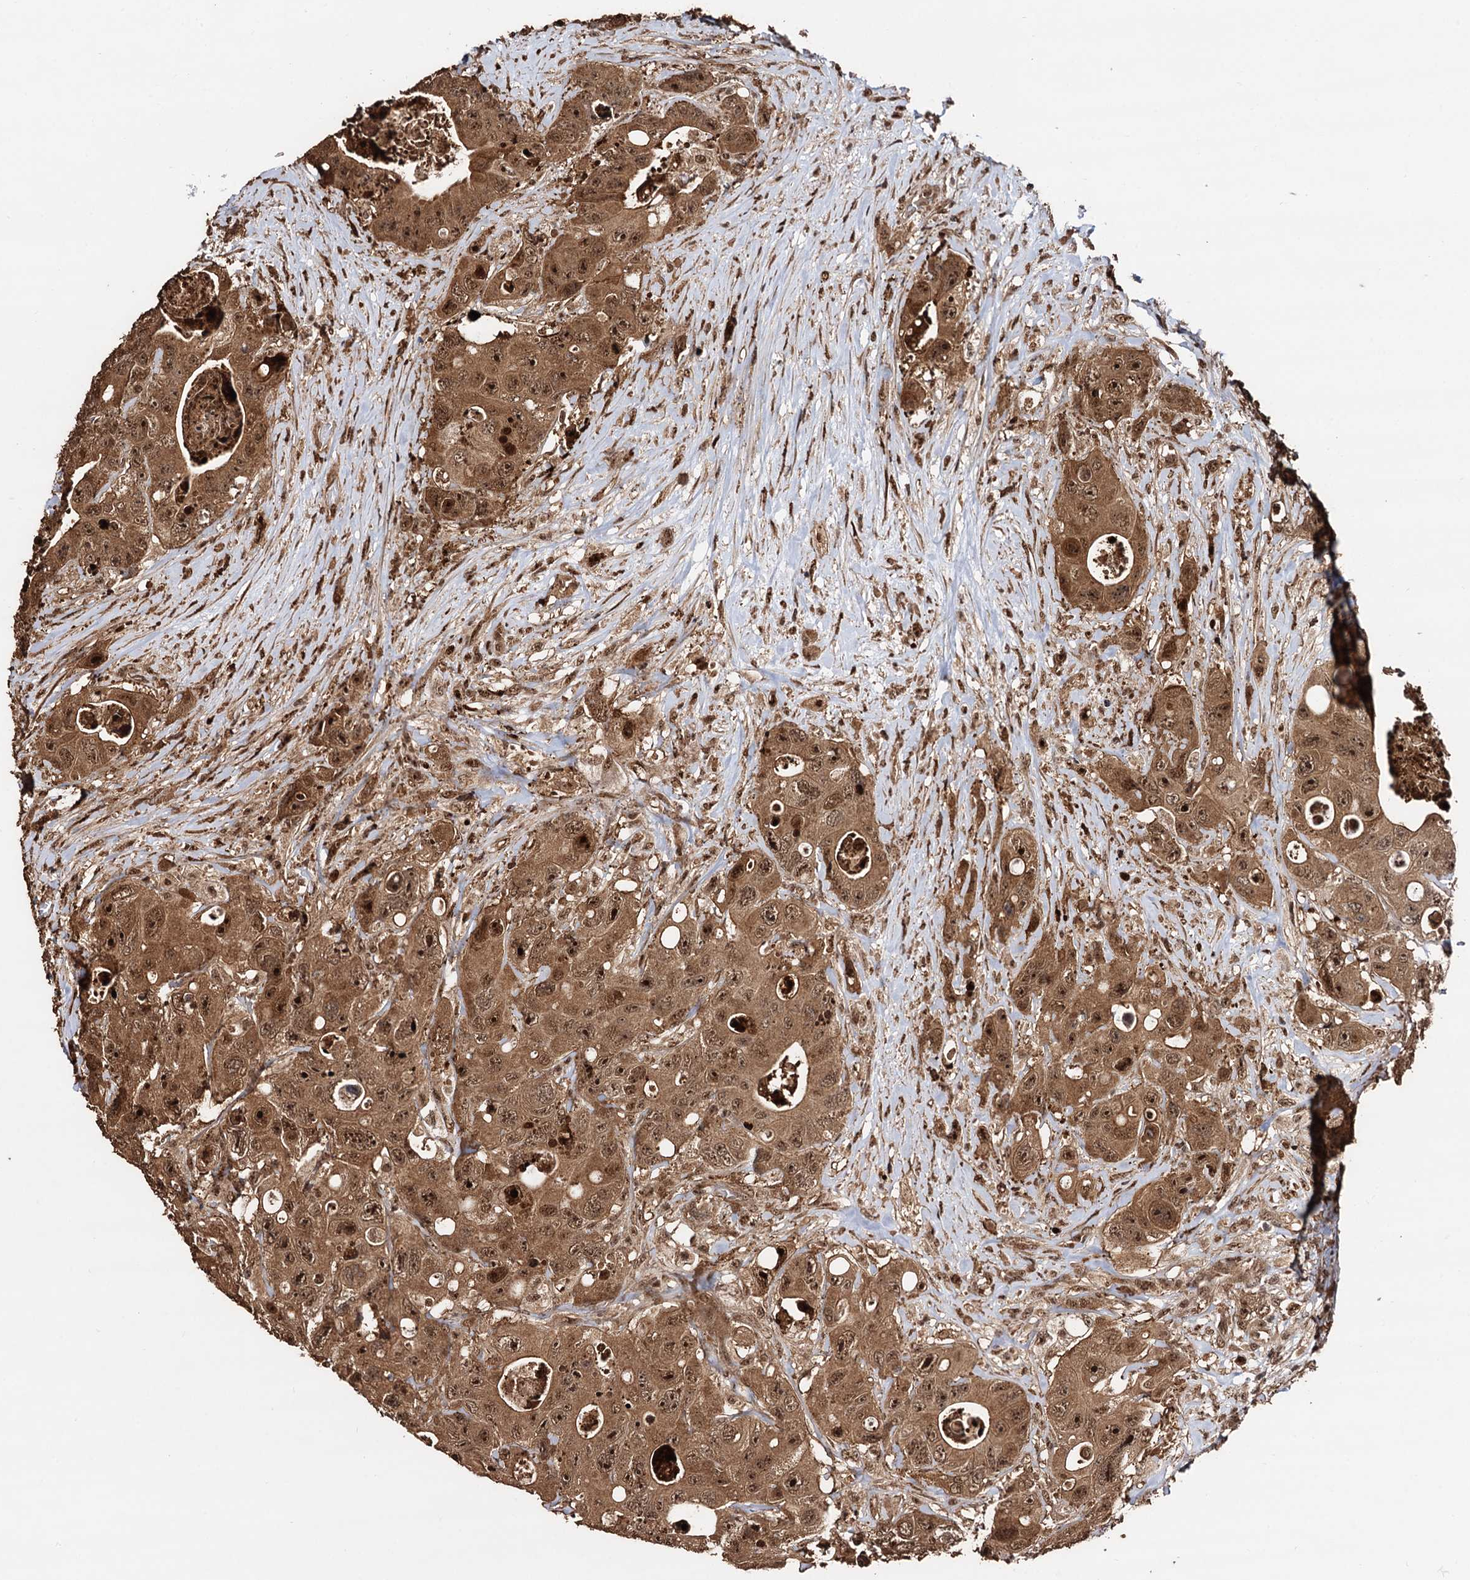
{"staining": {"intensity": "strong", "quantity": ">75%", "location": "cytoplasmic/membranous,nuclear"}, "tissue": "colorectal cancer", "cell_type": "Tumor cells", "image_type": "cancer", "snomed": [{"axis": "morphology", "description": "Adenocarcinoma, NOS"}, {"axis": "topography", "description": "Colon"}], "caption": "Colorectal adenocarcinoma stained for a protein exhibits strong cytoplasmic/membranous and nuclear positivity in tumor cells. (brown staining indicates protein expression, while blue staining denotes nuclei).", "gene": "PIGB", "patient": {"sex": "female", "age": 46}}